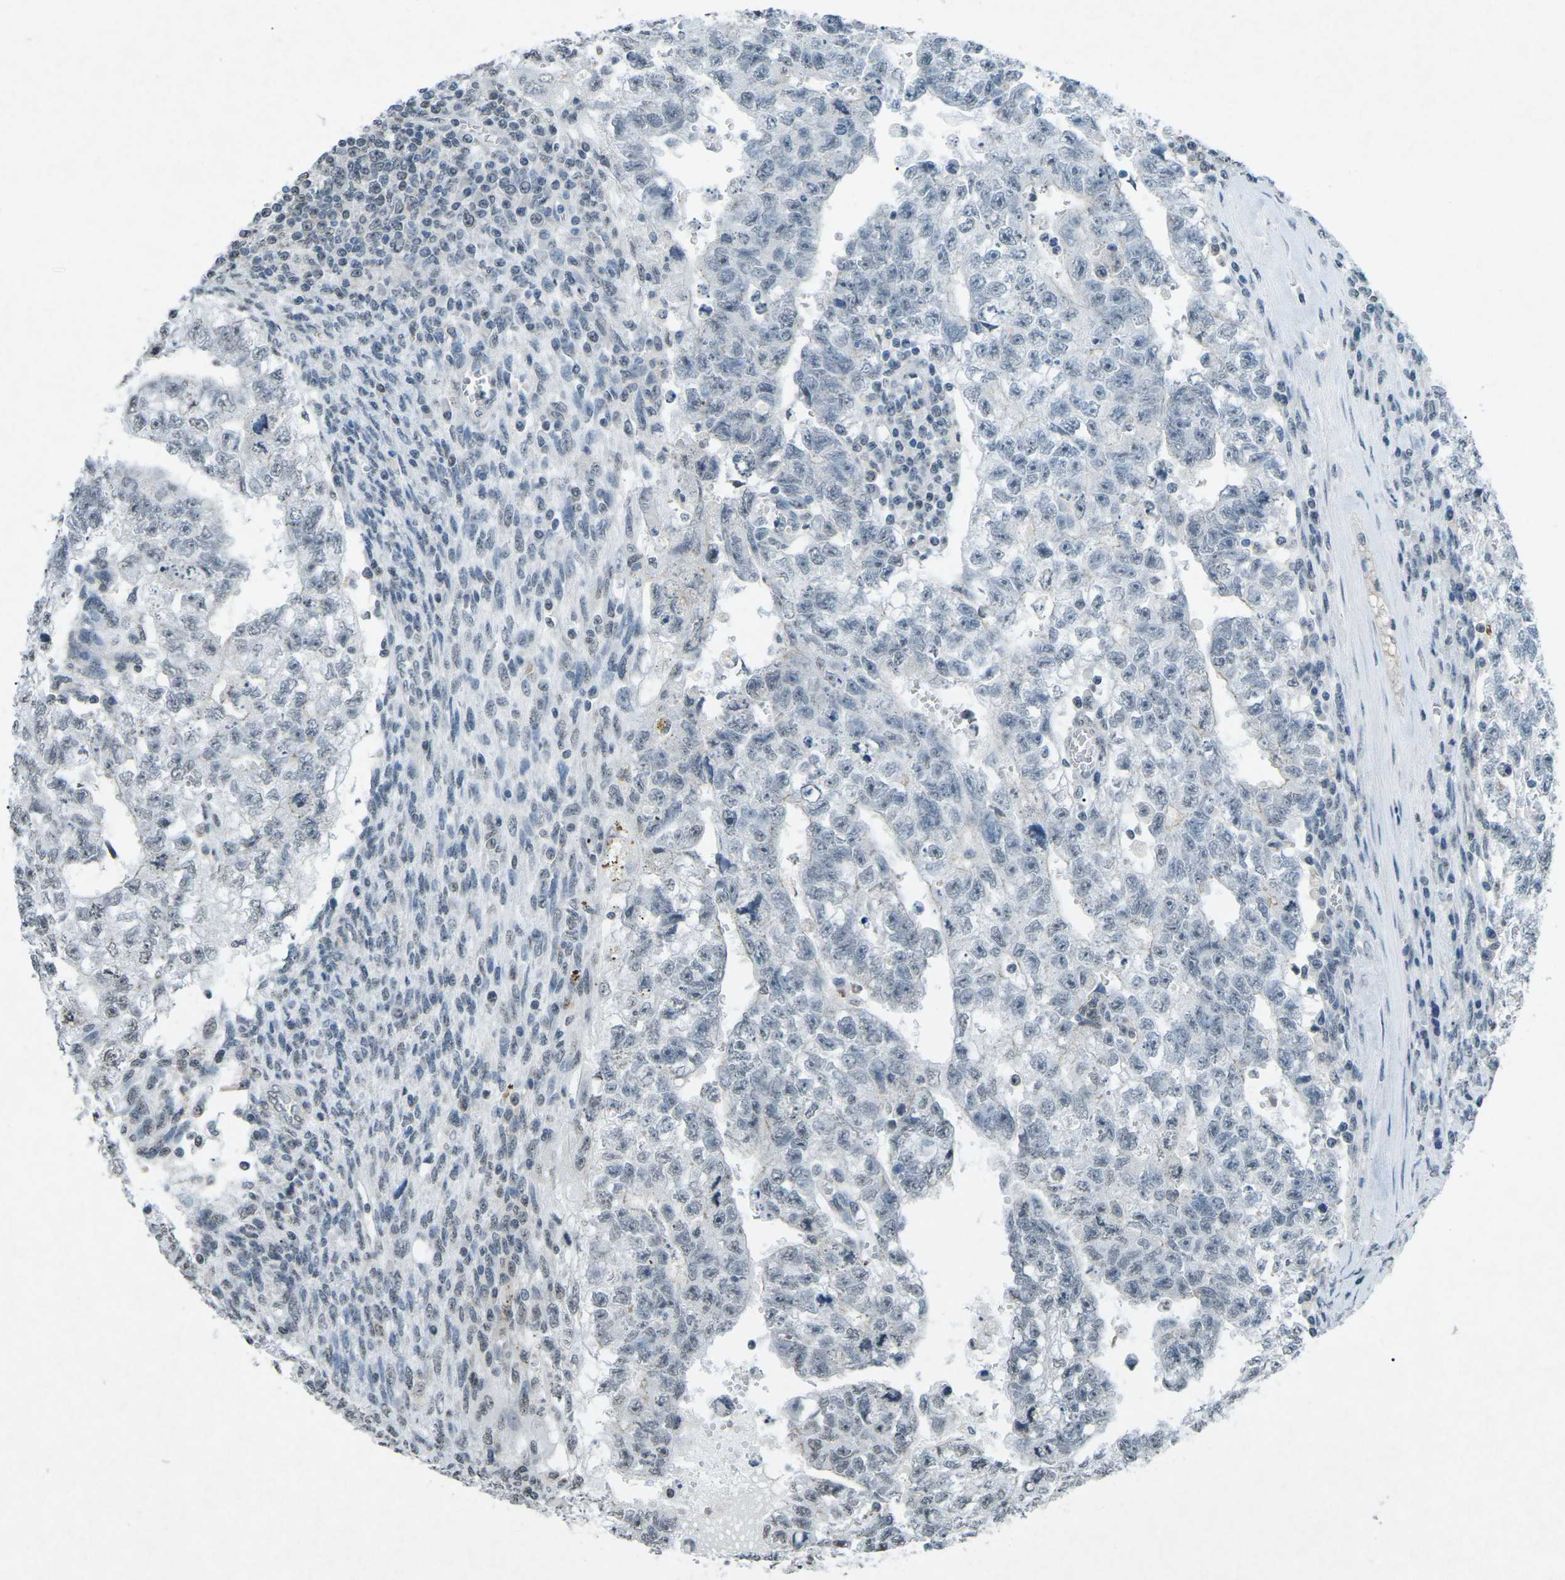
{"staining": {"intensity": "negative", "quantity": "none", "location": "none"}, "tissue": "testis cancer", "cell_type": "Tumor cells", "image_type": "cancer", "snomed": [{"axis": "morphology", "description": "Seminoma, NOS"}, {"axis": "morphology", "description": "Carcinoma, Embryonal, NOS"}, {"axis": "topography", "description": "Testis"}], "caption": "A histopathology image of human embryonal carcinoma (testis) is negative for staining in tumor cells.", "gene": "TFR2", "patient": {"sex": "male", "age": 38}}